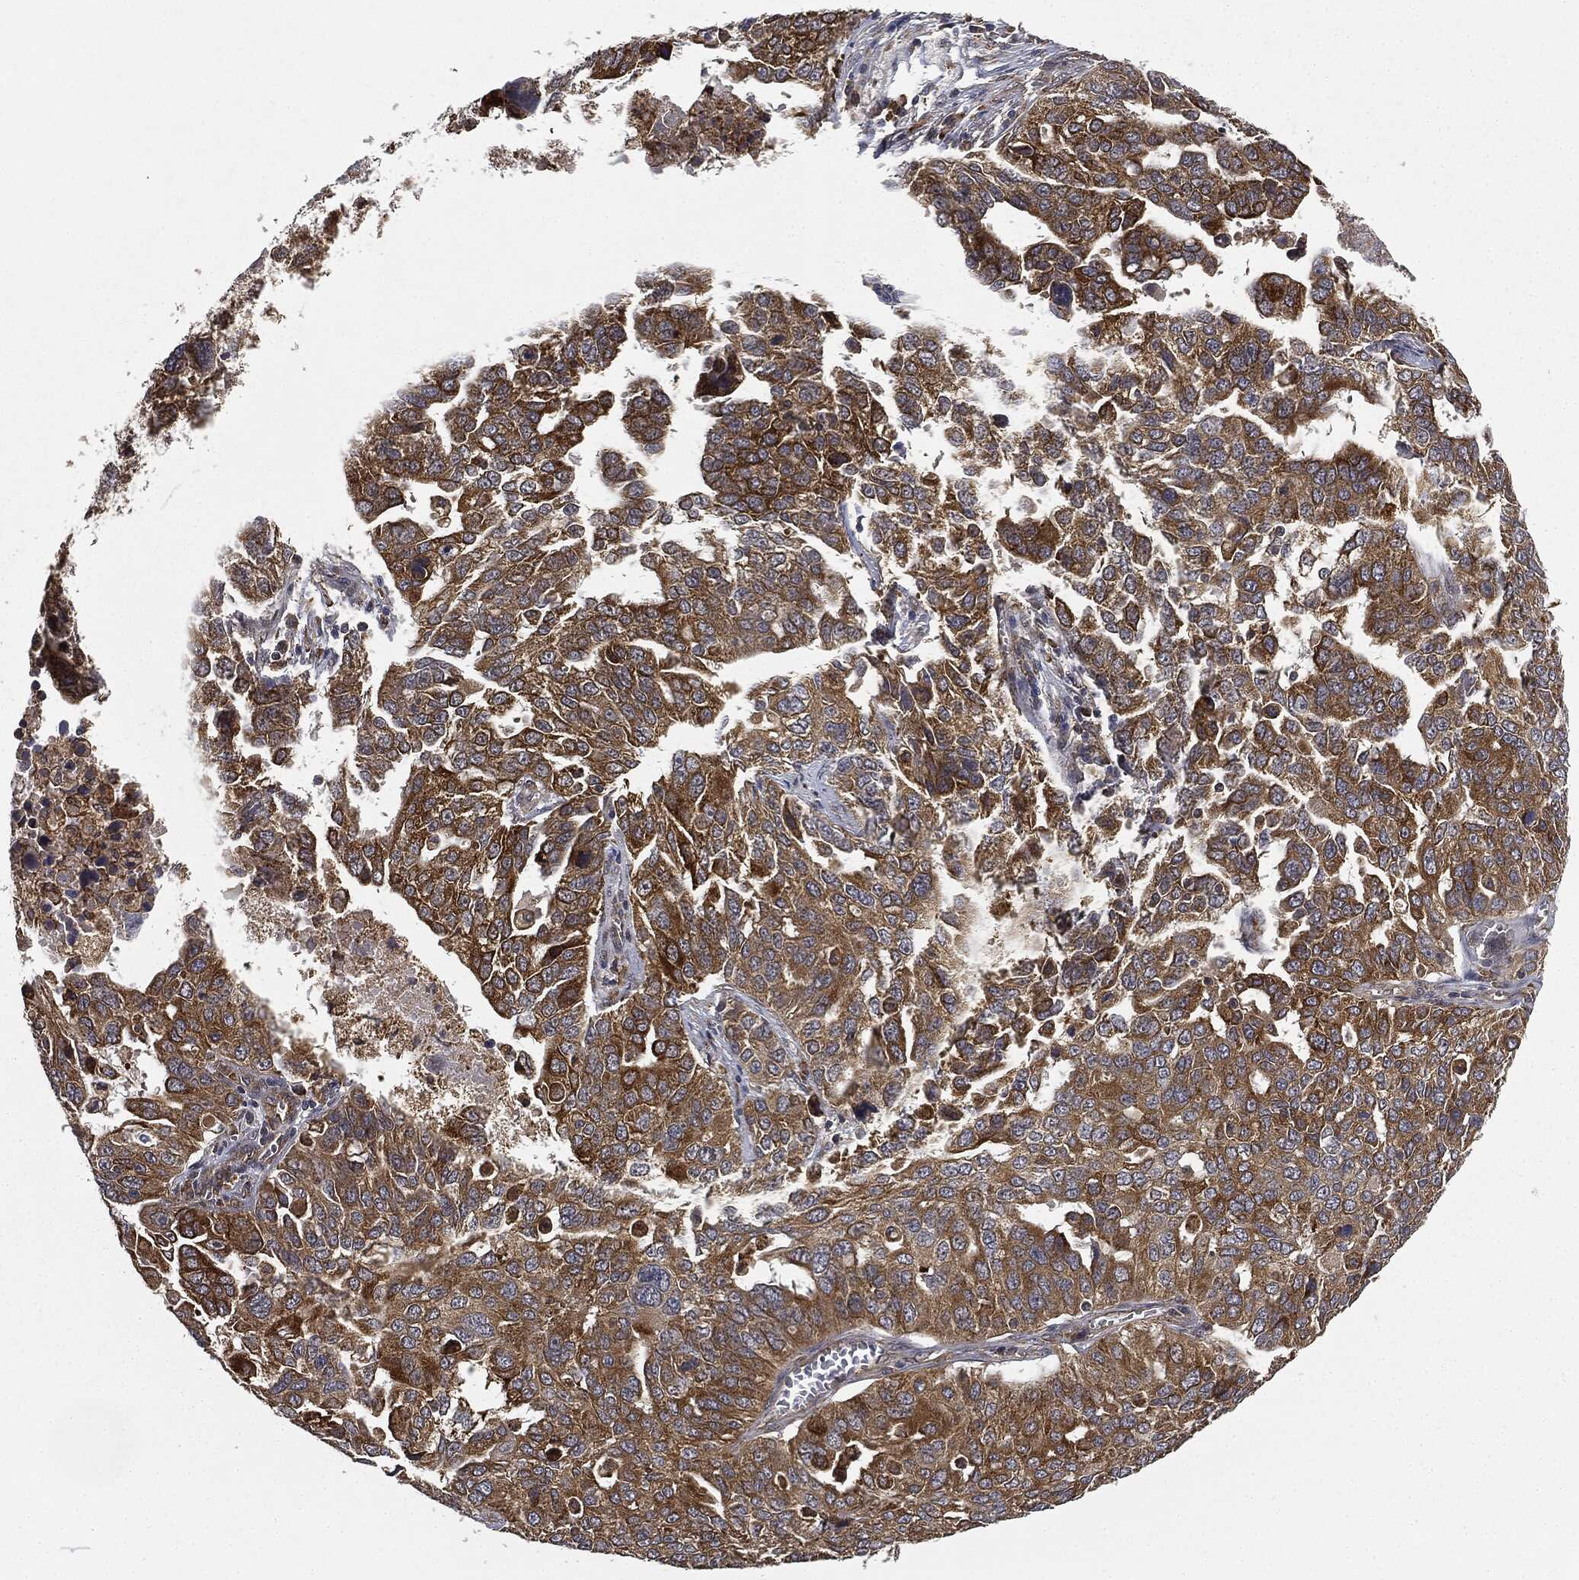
{"staining": {"intensity": "strong", "quantity": ">75%", "location": "cytoplasmic/membranous"}, "tissue": "ovarian cancer", "cell_type": "Tumor cells", "image_type": "cancer", "snomed": [{"axis": "morphology", "description": "Carcinoma, endometroid"}, {"axis": "topography", "description": "Soft tissue"}, {"axis": "topography", "description": "Ovary"}], "caption": "A histopathology image of human ovarian endometroid carcinoma stained for a protein shows strong cytoplasmic/membranous brown staining in tumor cells.", "gene": "MIER2", "patient": {"sex": "female", "age": 52}}